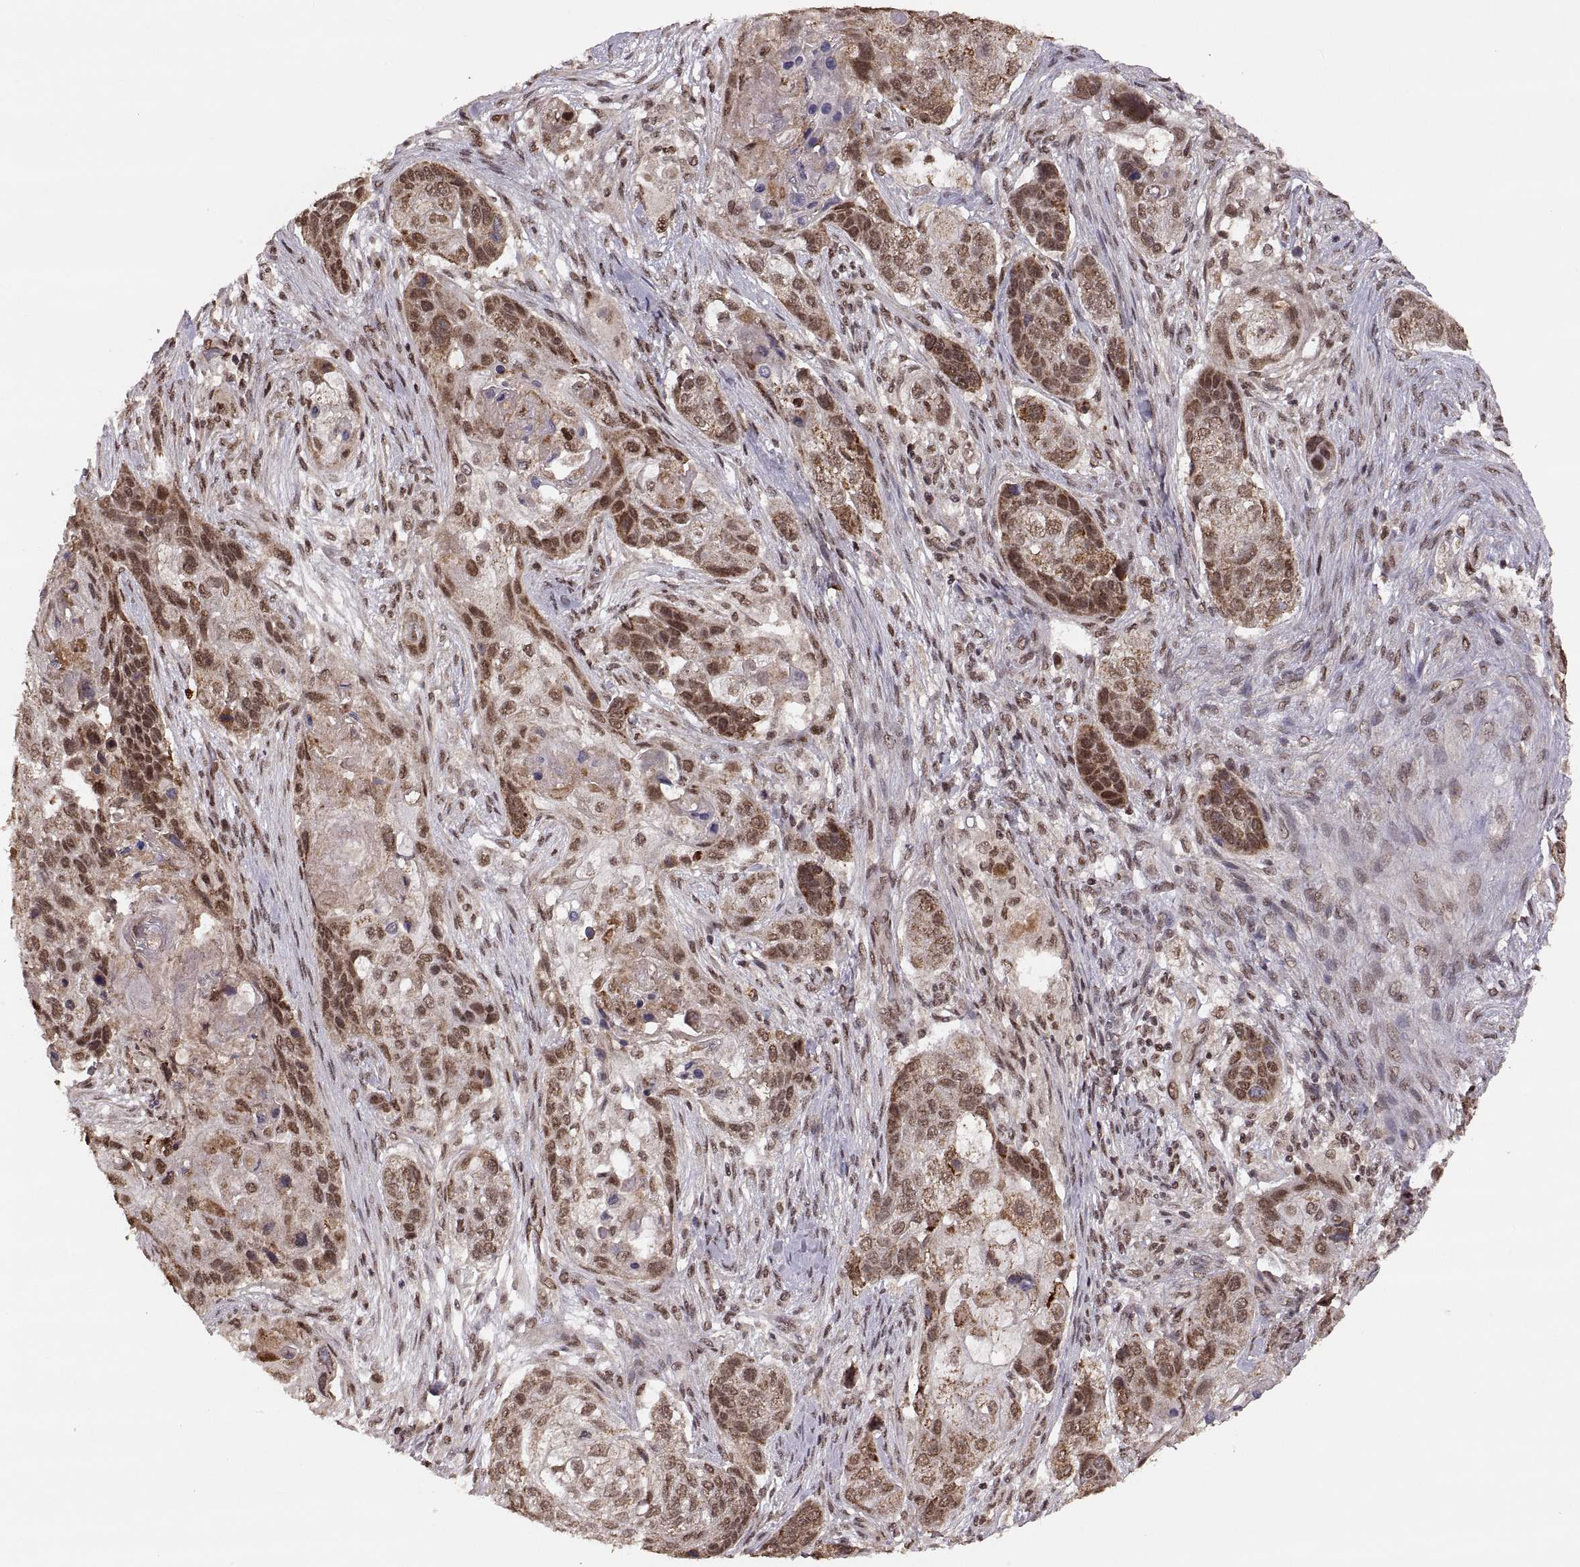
{"staining": {"intensity": "moderate", "quantity": ">75%", "location": "cytoplasmic/membranous,nuclear"}, "tissue": "lung cancer", "cell_type": "Tumor cells", "image_type": "cancer", "snomed": [{"axis": "morphology", "description": "Squamous cell carcinoma, NOS"}, {"axis": "topography", "description": "Lung"}], "caption": "Protein analysis of lung cancer (squamous cell carcinoma) tissue displays moderate cytoplasmic/membranous and nuclear positivity in approximately >75% of tumor cells.", "gene": "RFT1", "patient": {"sex": "male", "age": 69}}